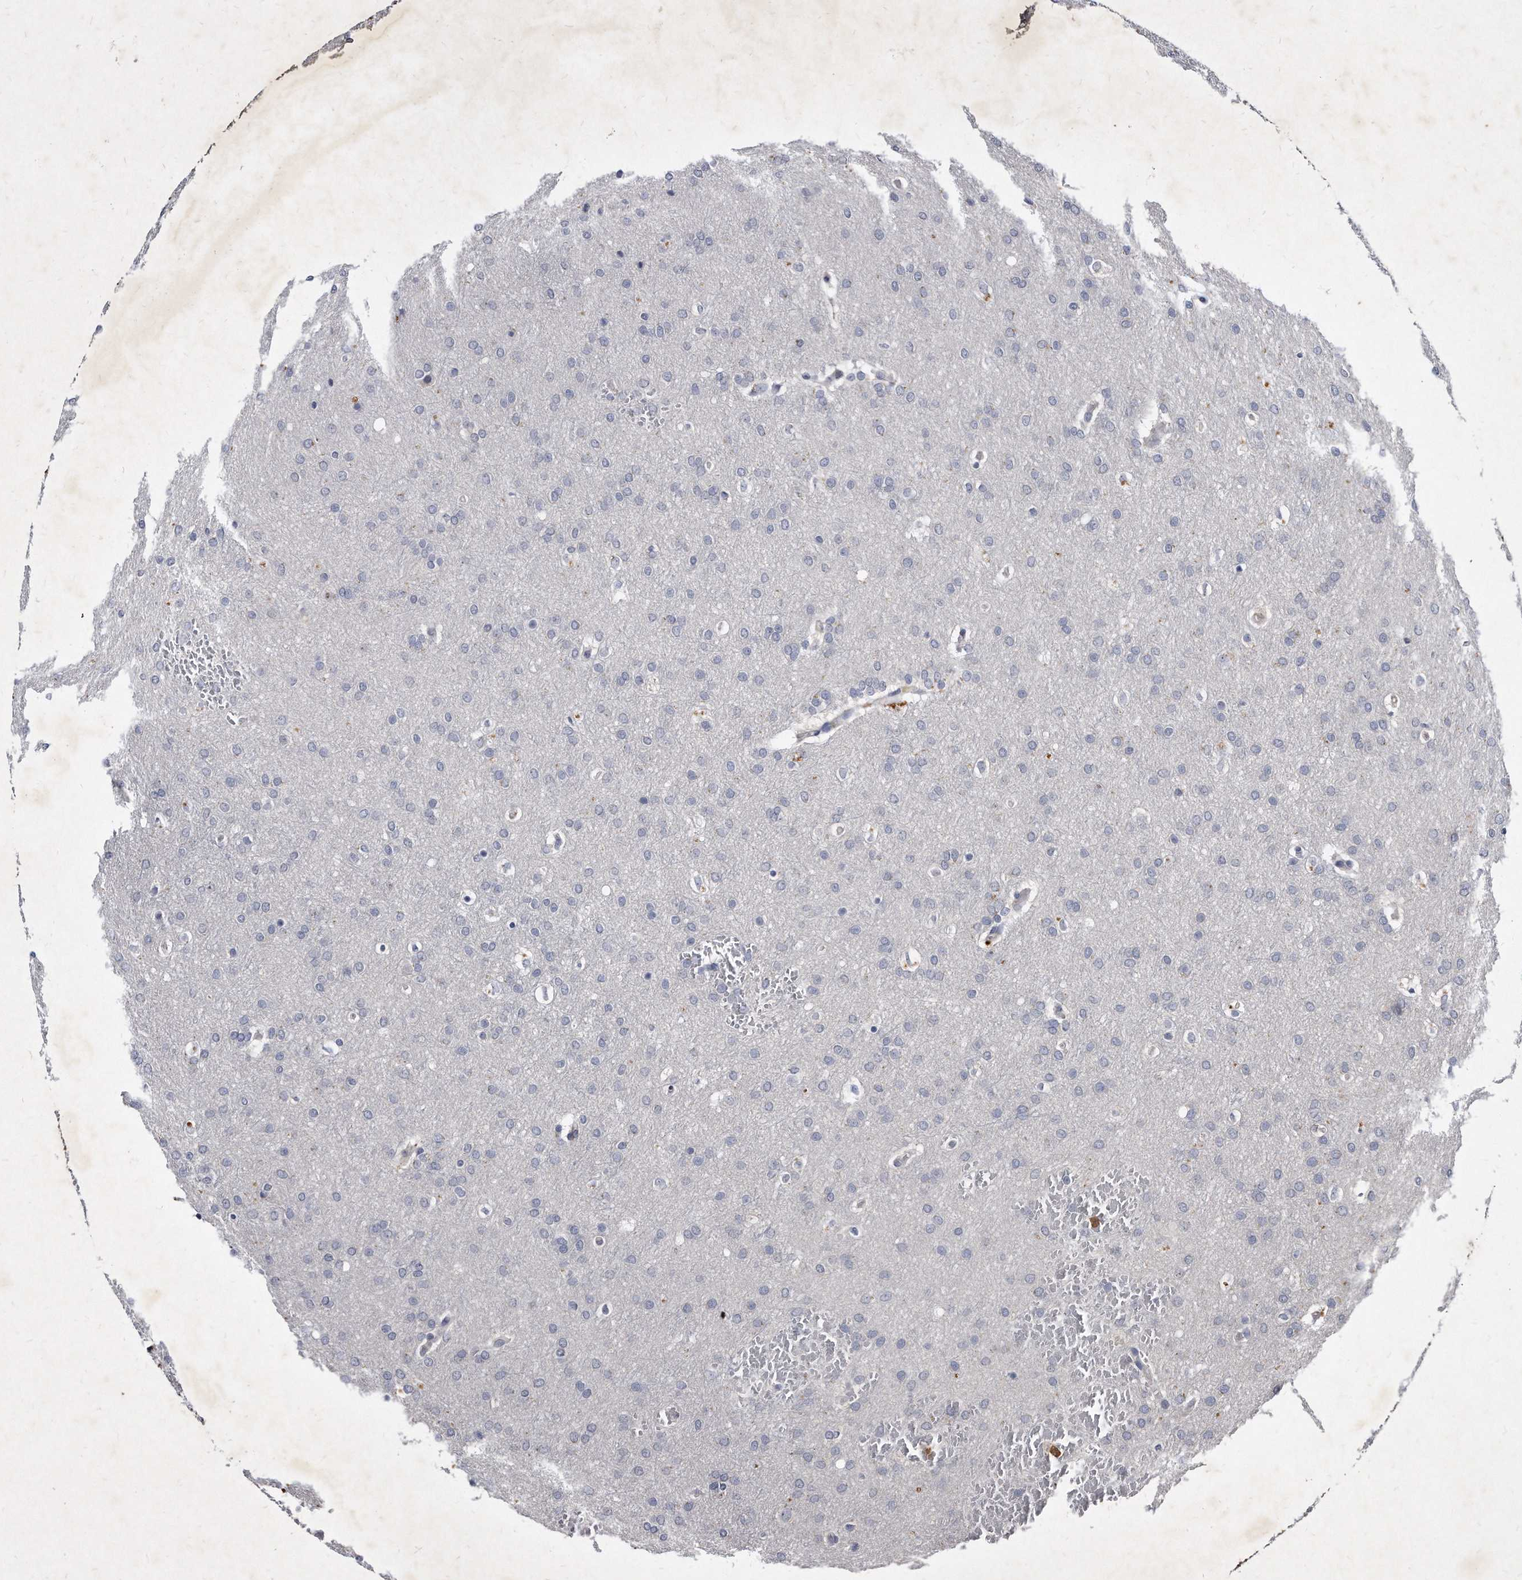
{"staining": {"intensity": "negative", "quantity": "none", "location": "none"}, "tissue": "glioma", "cell_type": "Tumor cells", "image_type": "cancer", "snomed": [{"axis": "morphology", "description": "Glioma, malignant, Low grade"}, {"axis": "topography", "description": "Brain"}], "caption": "Immunohistochemical staining of glioma exhibits no significant expression in tumor cells.", "gene": "KLHDC3", "patient": {"sex": "female", "age": 37}}